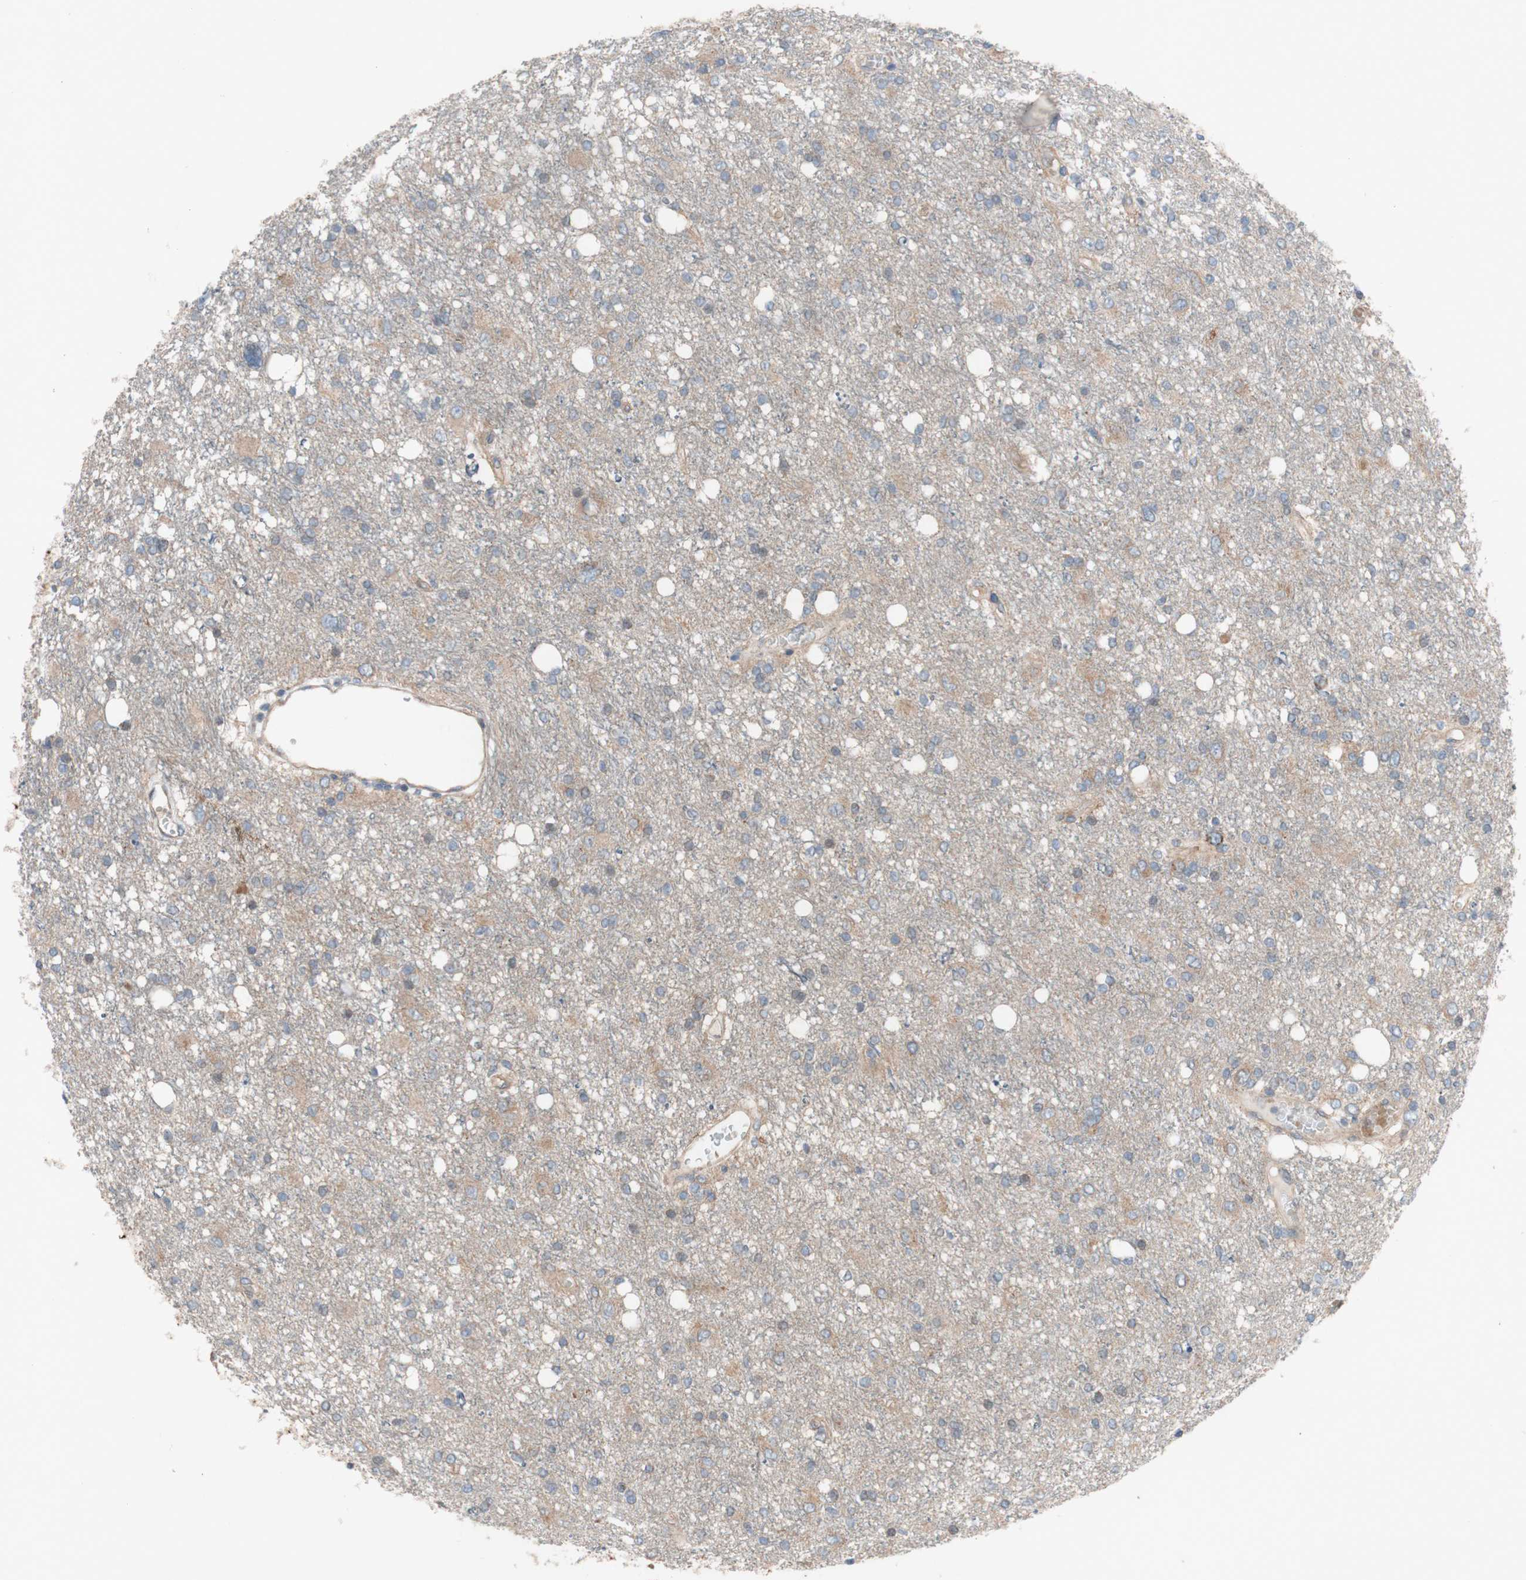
{"staining": {"intensity": "moderate", "quantity": ">75%", "location": "cytoplasmic/membranous"}, "tissue": "glioma", "cell_type": "Tumor cells", "image_type": "cancer", "snomed": [{"axis": "morphology", "description": "Glioma, malignant, High grade"}, {"axis": "topography", "description": "Brain"}], "caption": "DAB (3,3'-diaminobenzidine) immunohistochemical staining of malignant glioma (high-grade) displays moderate cytoplasmic/membranous protein expression in about >75% of tumor cells.", "gene": "TST", "patient": {"sex": "female", "age": 59}}